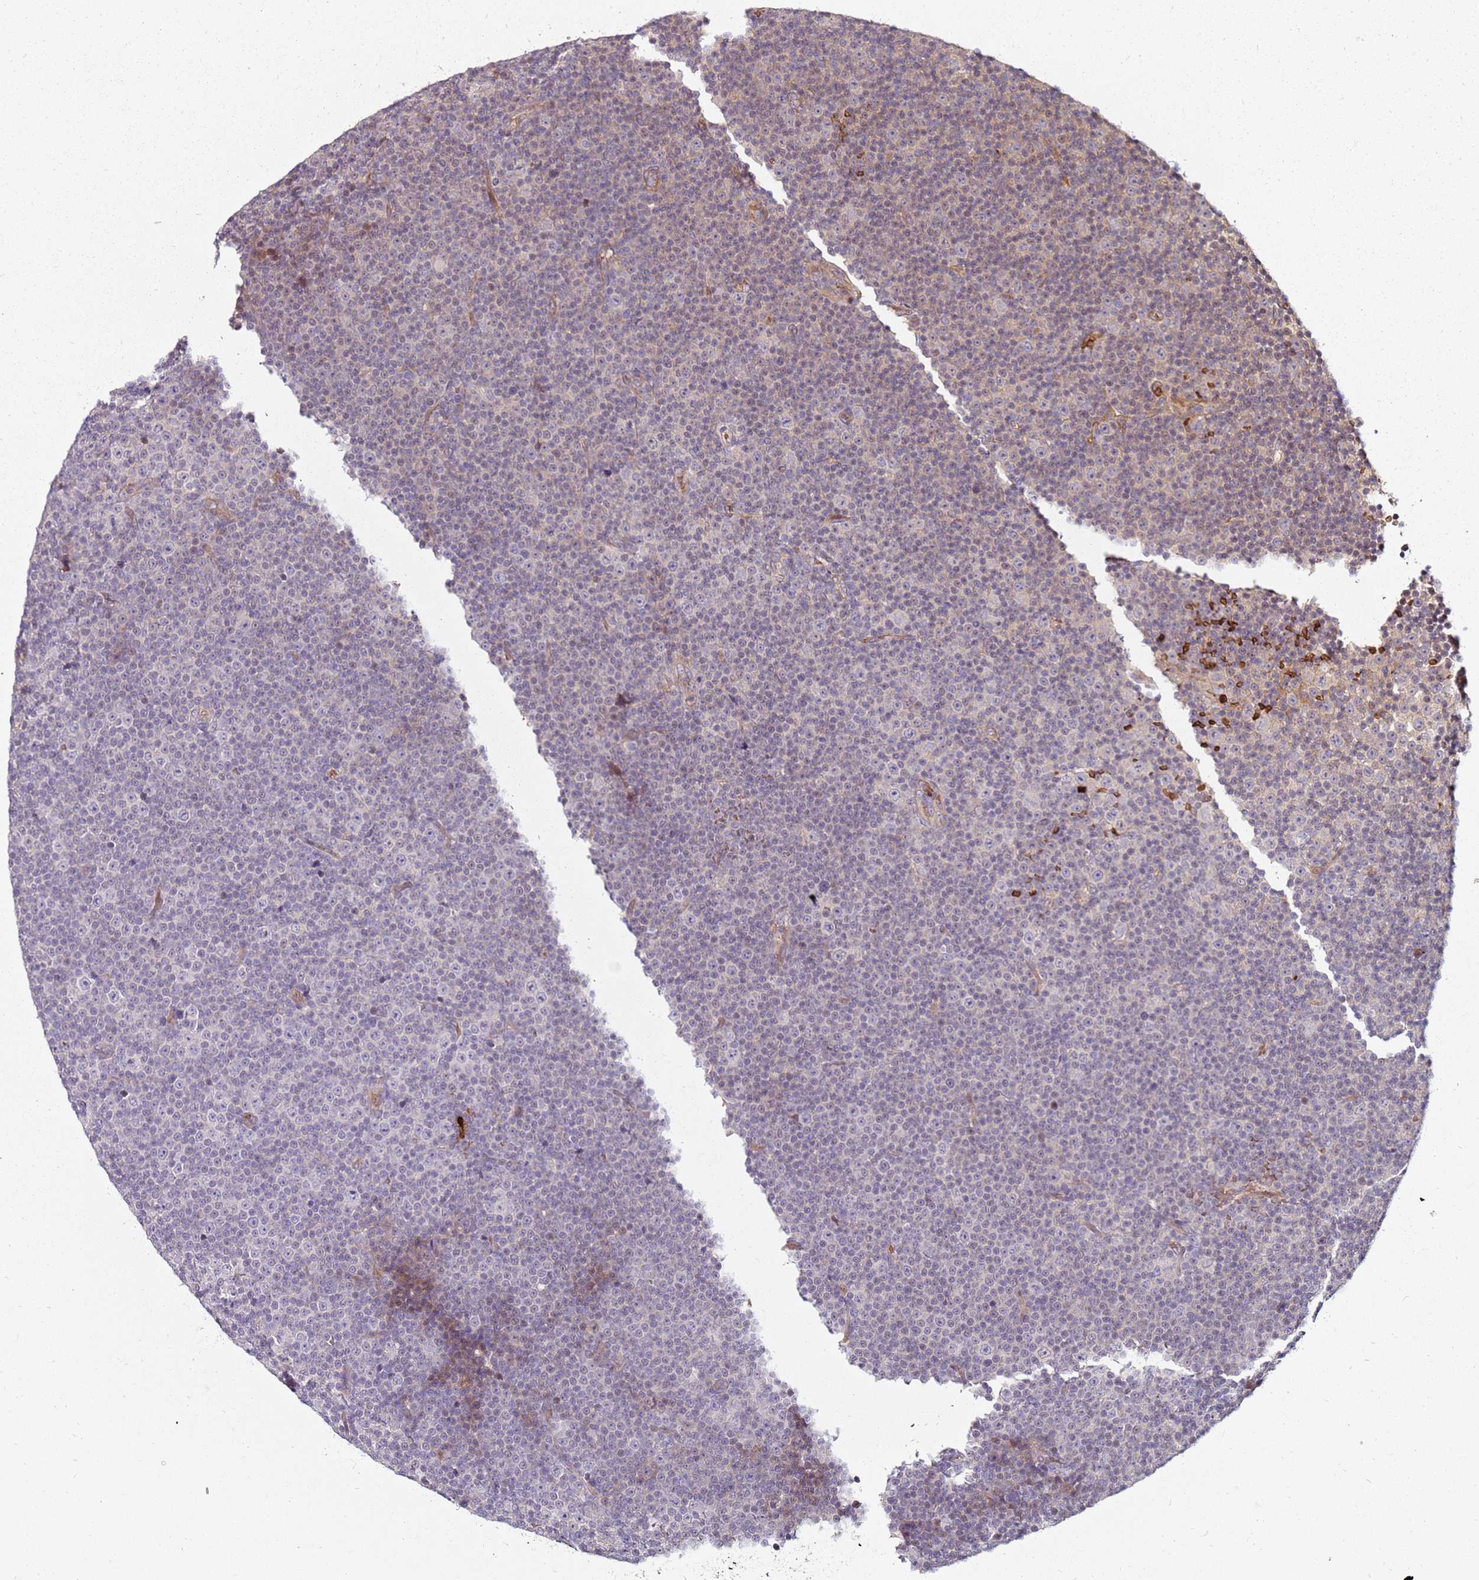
{"staining": {"intensity": "negative", "quantity": "none", "location": "none"}, "tissue": "lymphoma", "cell_type": "Tumor cells", "image_type": "cancer", "snomed": [{"axis": "morphology", "description": "Malignant lymphoma, non-Hodgkin's type, Low grade"}, {"axis": "topography", "description": "Lymph node"}], "caption": "Immunohistochemistry of lymphoma reveals no positivity in tumor cells.", "gene": "RNF11", "patient": {"sex": "female", "age": 67}}